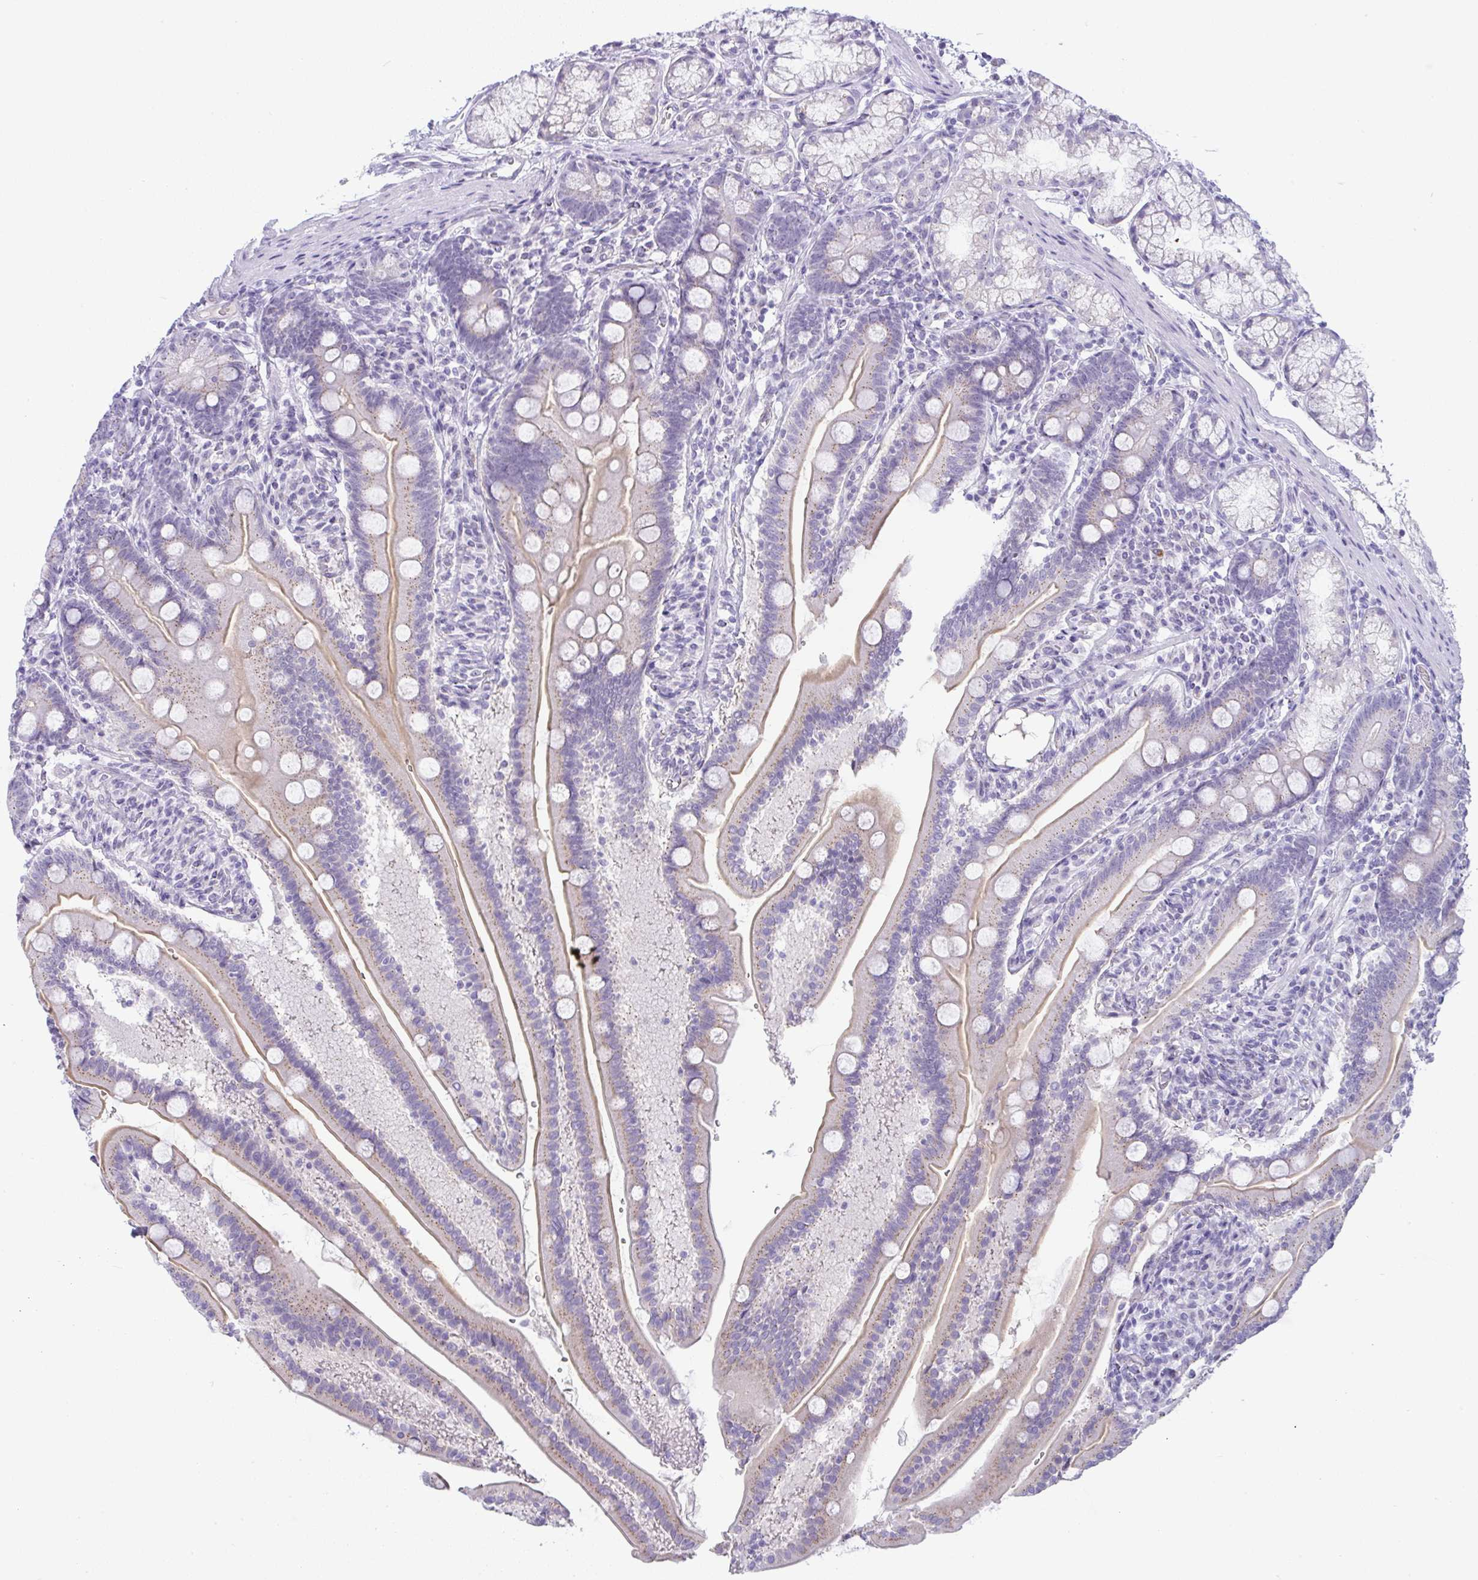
{"staining": {"intensity": "moderate", "quantity": ">75%", "location": "cytoplasmic/membranous"}, "tissue": "duodenum", "cell_type": "Glandular cells", "image_type": "normal", "snomed": [{"axis": "morphology", "description": "Normal tissue, NOS"}, {"axis": "topography", "description": "Duodenum"}], "caption": "Brown immunohistochemical staining in unremarkable duodenum displays moderate cytoplasmic/membranous staining in about >75% of glandular cells.", "gene": "FAM177A1", "patient": {"sex": "female", "age": 67}}